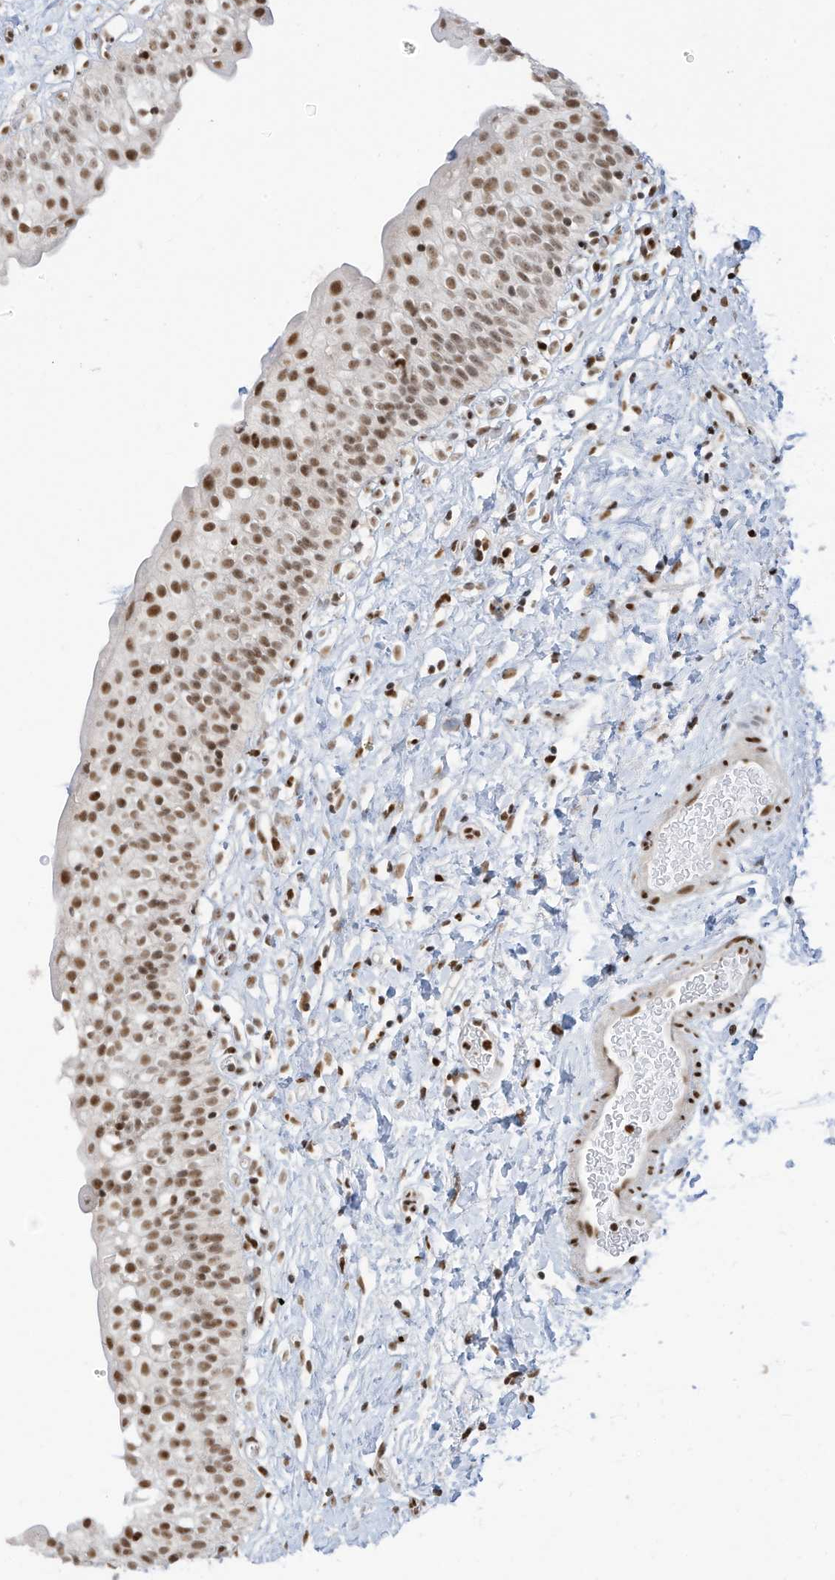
{"staining": {"intensity": "moderate", "quantity": ">75%", "location": "nuclear"}, "tissue": "urinary bladder", "cell_type": "Urothelial cells", "image_type": "normal", "snomed": [{"axis": "morphology", "description": "Normal tissue, NOS"}, {"axis": "topography", "description": "Urinary bladder"}], "caption": "Protein expression analysis of benign human urinary bladder reveals moderate nuclear staining in about >75% of urothelial cells. The protein is shown in brown color, while the nuclei are stained blue.", "gene": "SAMD15", "patient": {"sex": "male", "age": 51}}